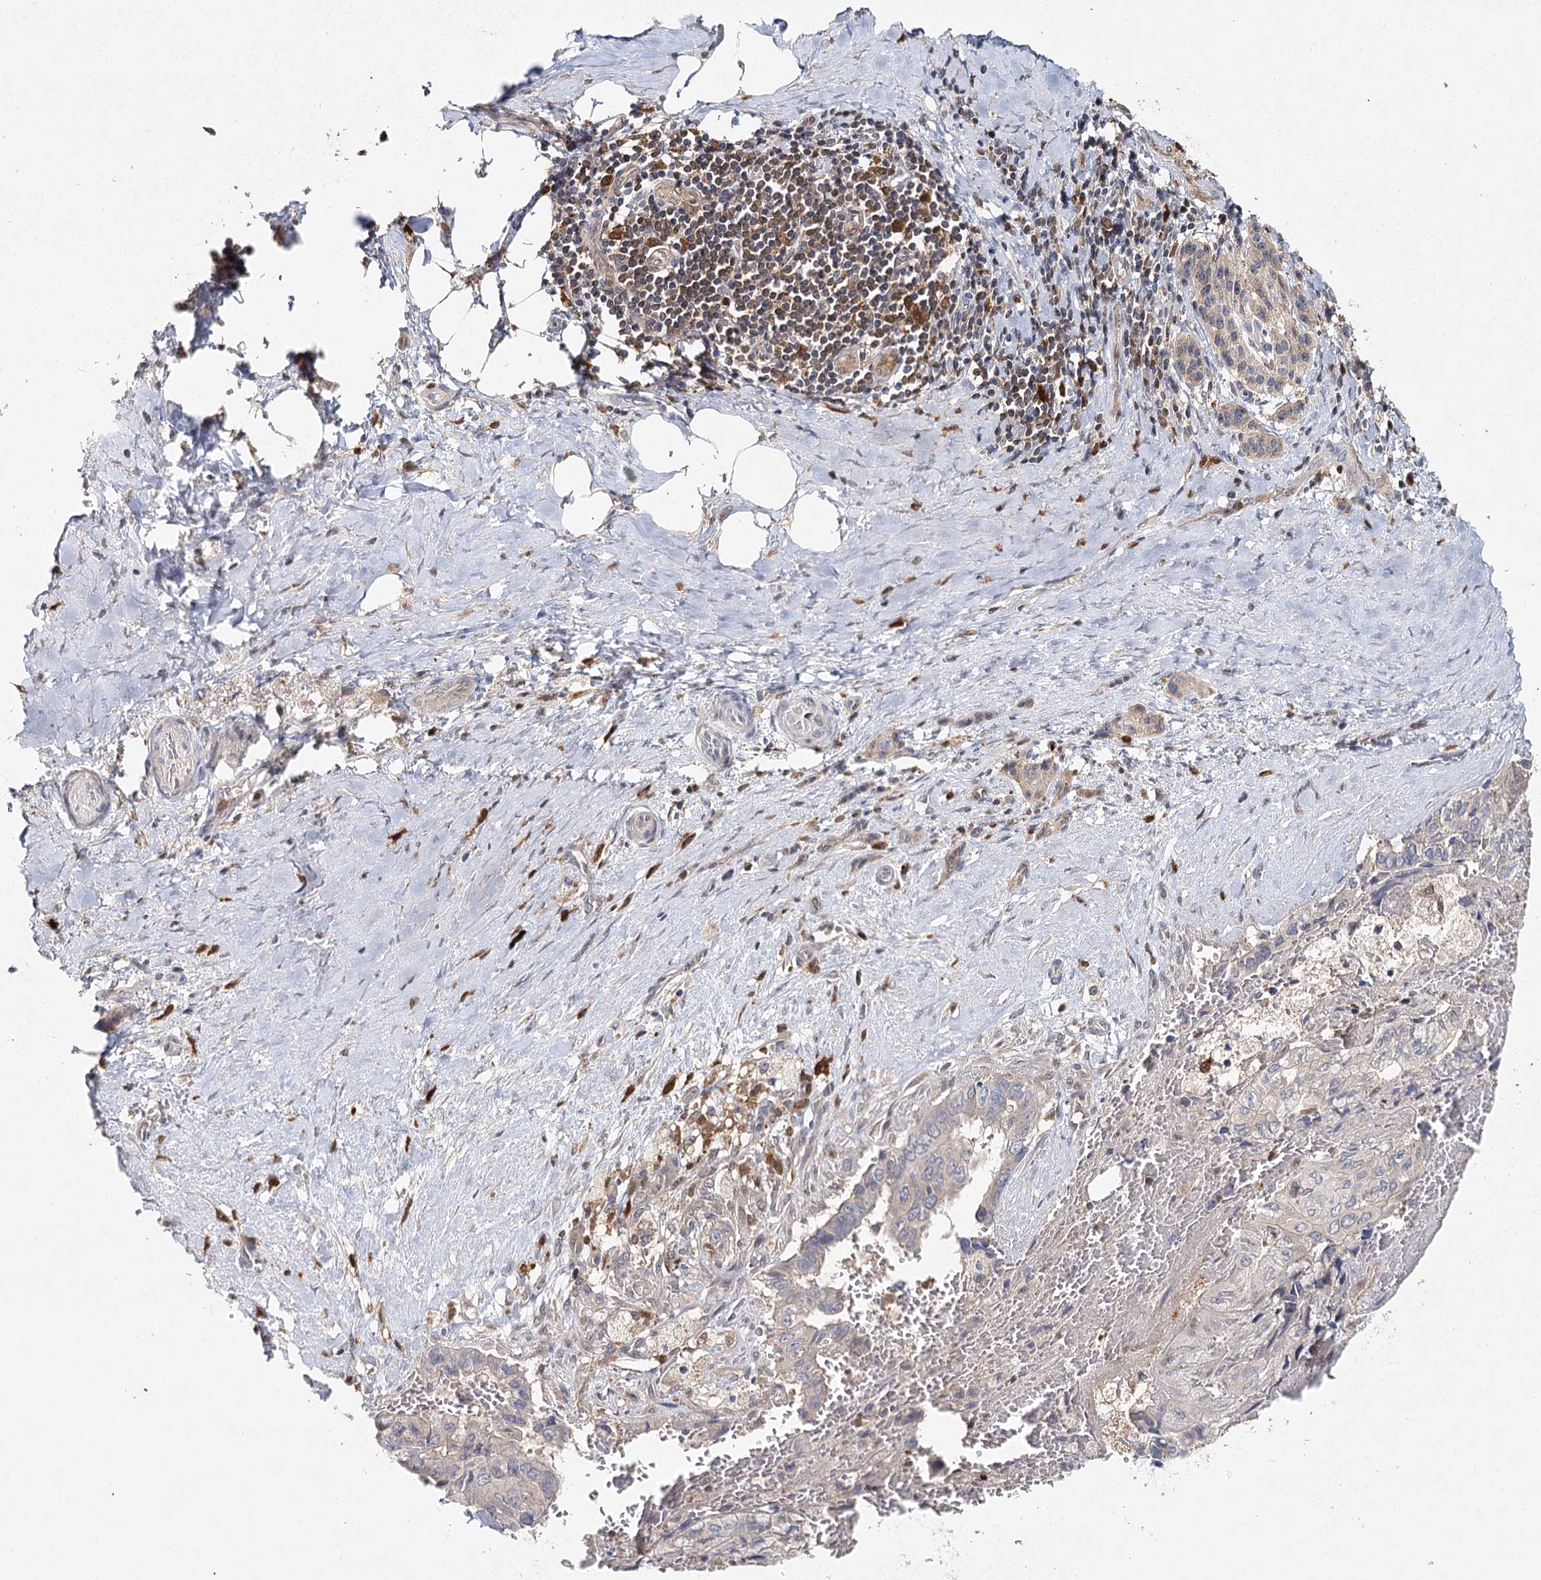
{"staining": {"intensity": "negative", "quantity": "none", "location": "none"}, "tissue": "pancreatic cancer", "cell_type": "Tumor cells", "image_type": "cancer", "snomed": [{"axis": "morphology", "description": "Adenocarcinoma, NOS"}, {"axis": "topography", "description": "Pancreas"}], "caption": "A high-resolution histopathology image shows immunohistochemistry (IHC) staining of adenocarcinoma (pancreatic), which exhibits no significant positivity in tumor cells.", "gene": "SLC41A2", "patient": {"sex": "male", "age": 51}}